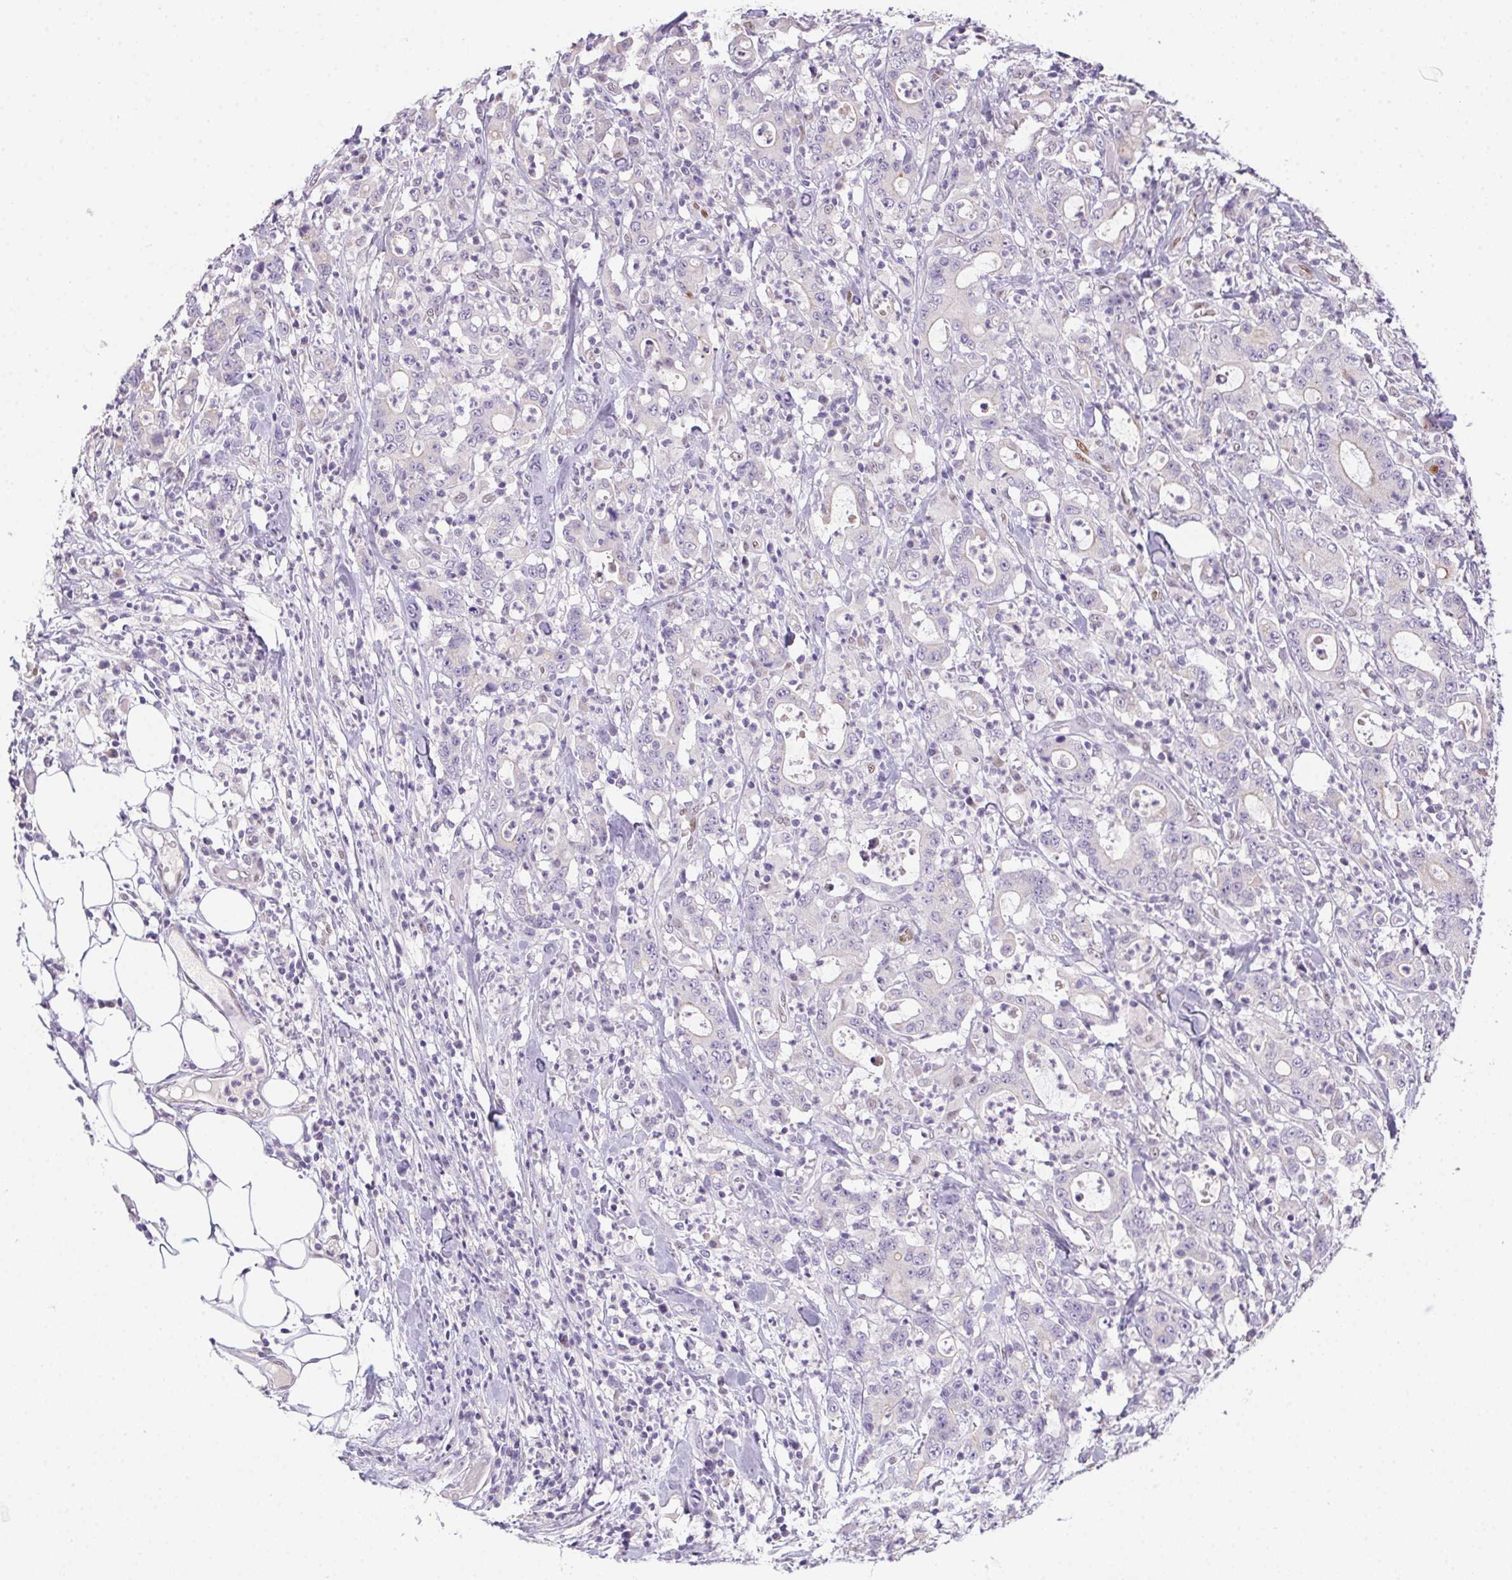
{"staining": {"intensity": "negative", "quantity": "none", "location": "none"}, "tissue": "stomach cancer", "cell_type": "Tumor cells", "image_type": "cancer", "snomed": [{"axis": "morphology", "description": "Adenocarcinoma, NOS"}, {"axis": "topography", "description": "Stomach, upper"}], "caption": "The image exhibits no significant expression in tumor cells of stomach adenocarcinoma. (Brightfield microscopy of DAB IHC at high magnification).", "gene": "SP9", "patient": {"sex": "male", "age": 68}}